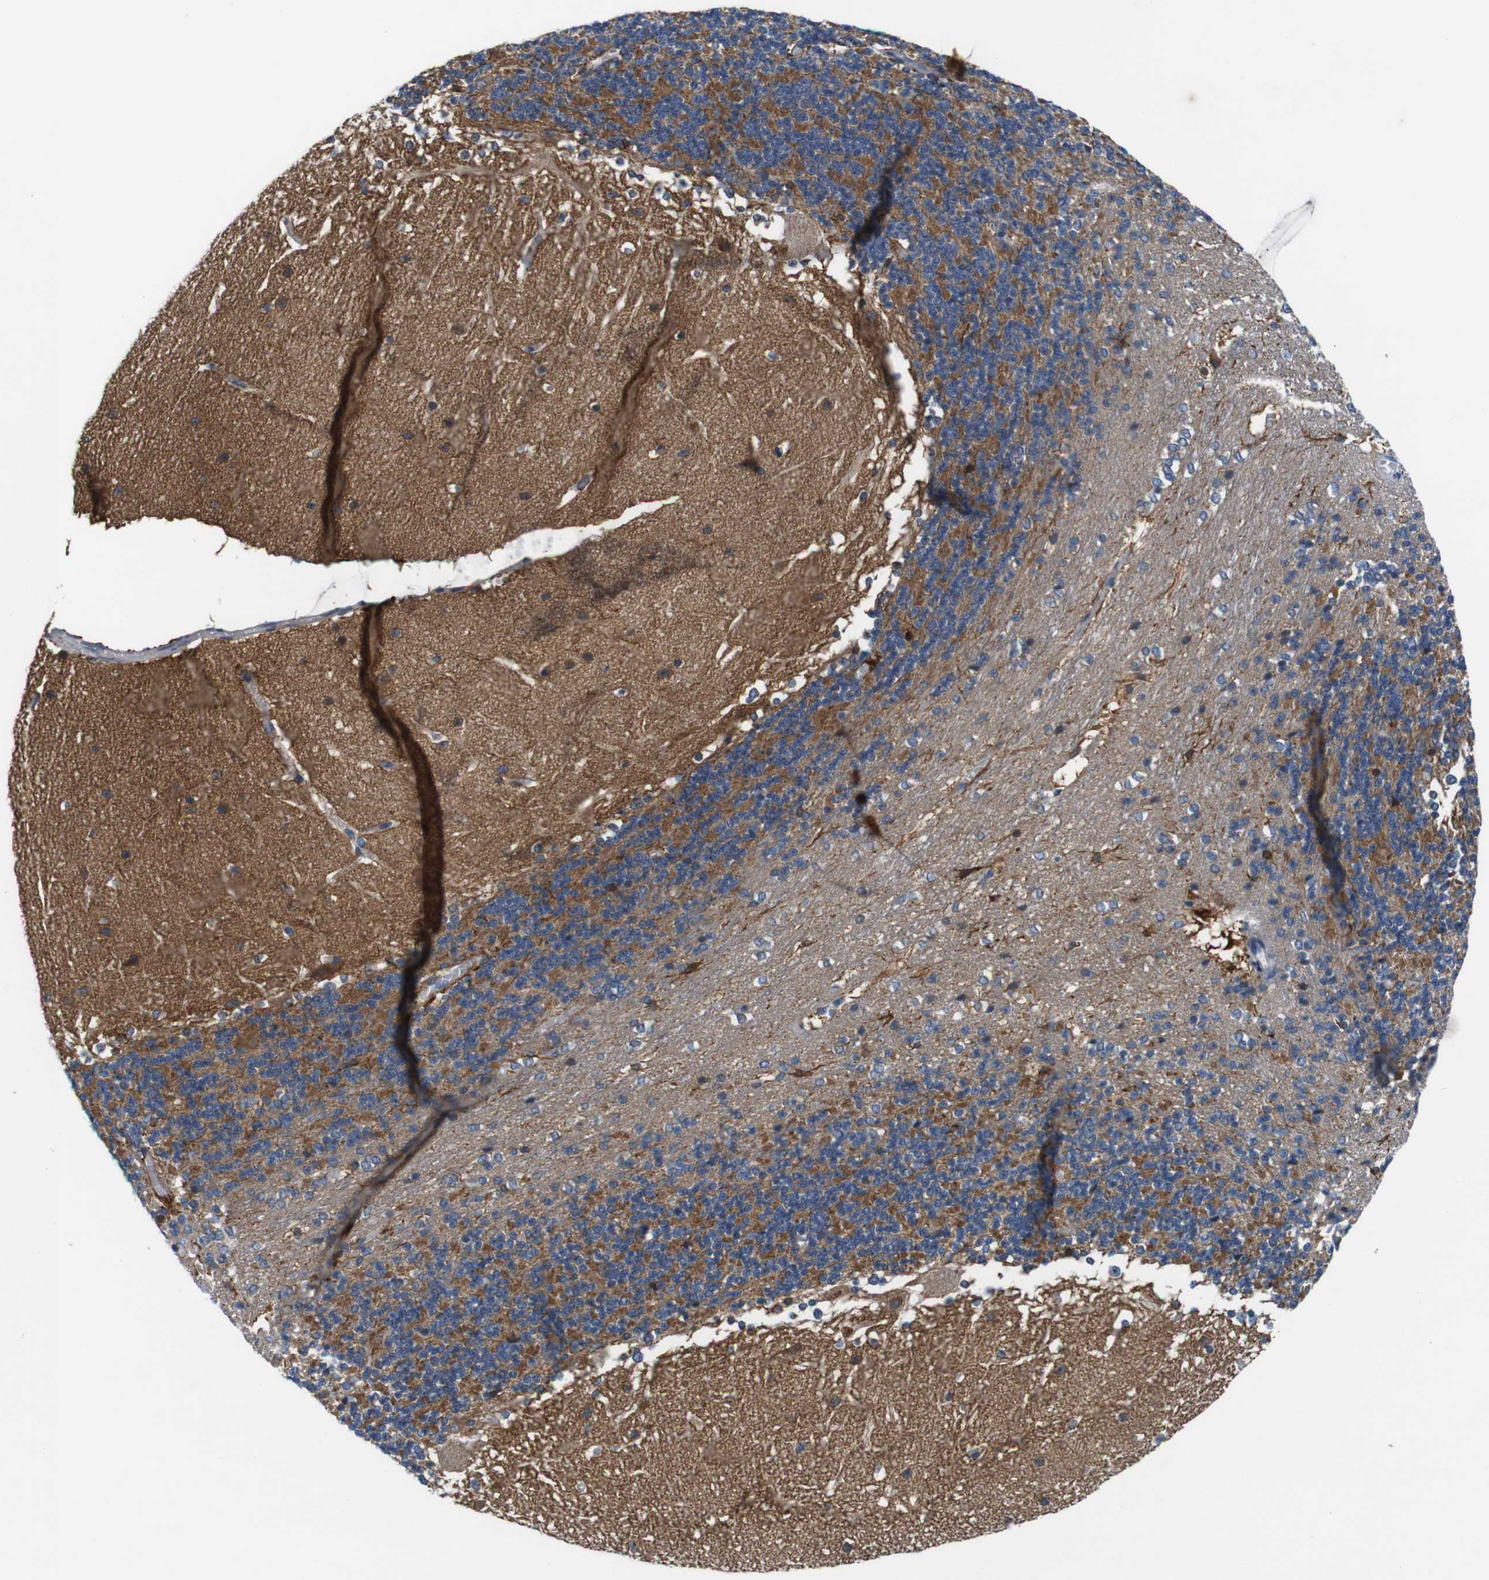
{"staining": {"intensity": "negative", "quantity": "none", "location": "none"}, "tissue": "cerebellum", "cell_type": "Cells in granular layer", "image_type": "normal", "snomed": [{"axis": "morphology", "description": "Normal tissue, NOS"}, {"axis": "topography", "description": "Cerebellum"}], "caption": "This micrograph is of unremarkable cerebellum stained with immunohistochemistry (IHC) to label a protein in brown with the nuclei are counter-stained blue. There is no positivity in cells in granular layer.", "gene": "JAK1", "patient": {"sex": "female", "age": 19}}